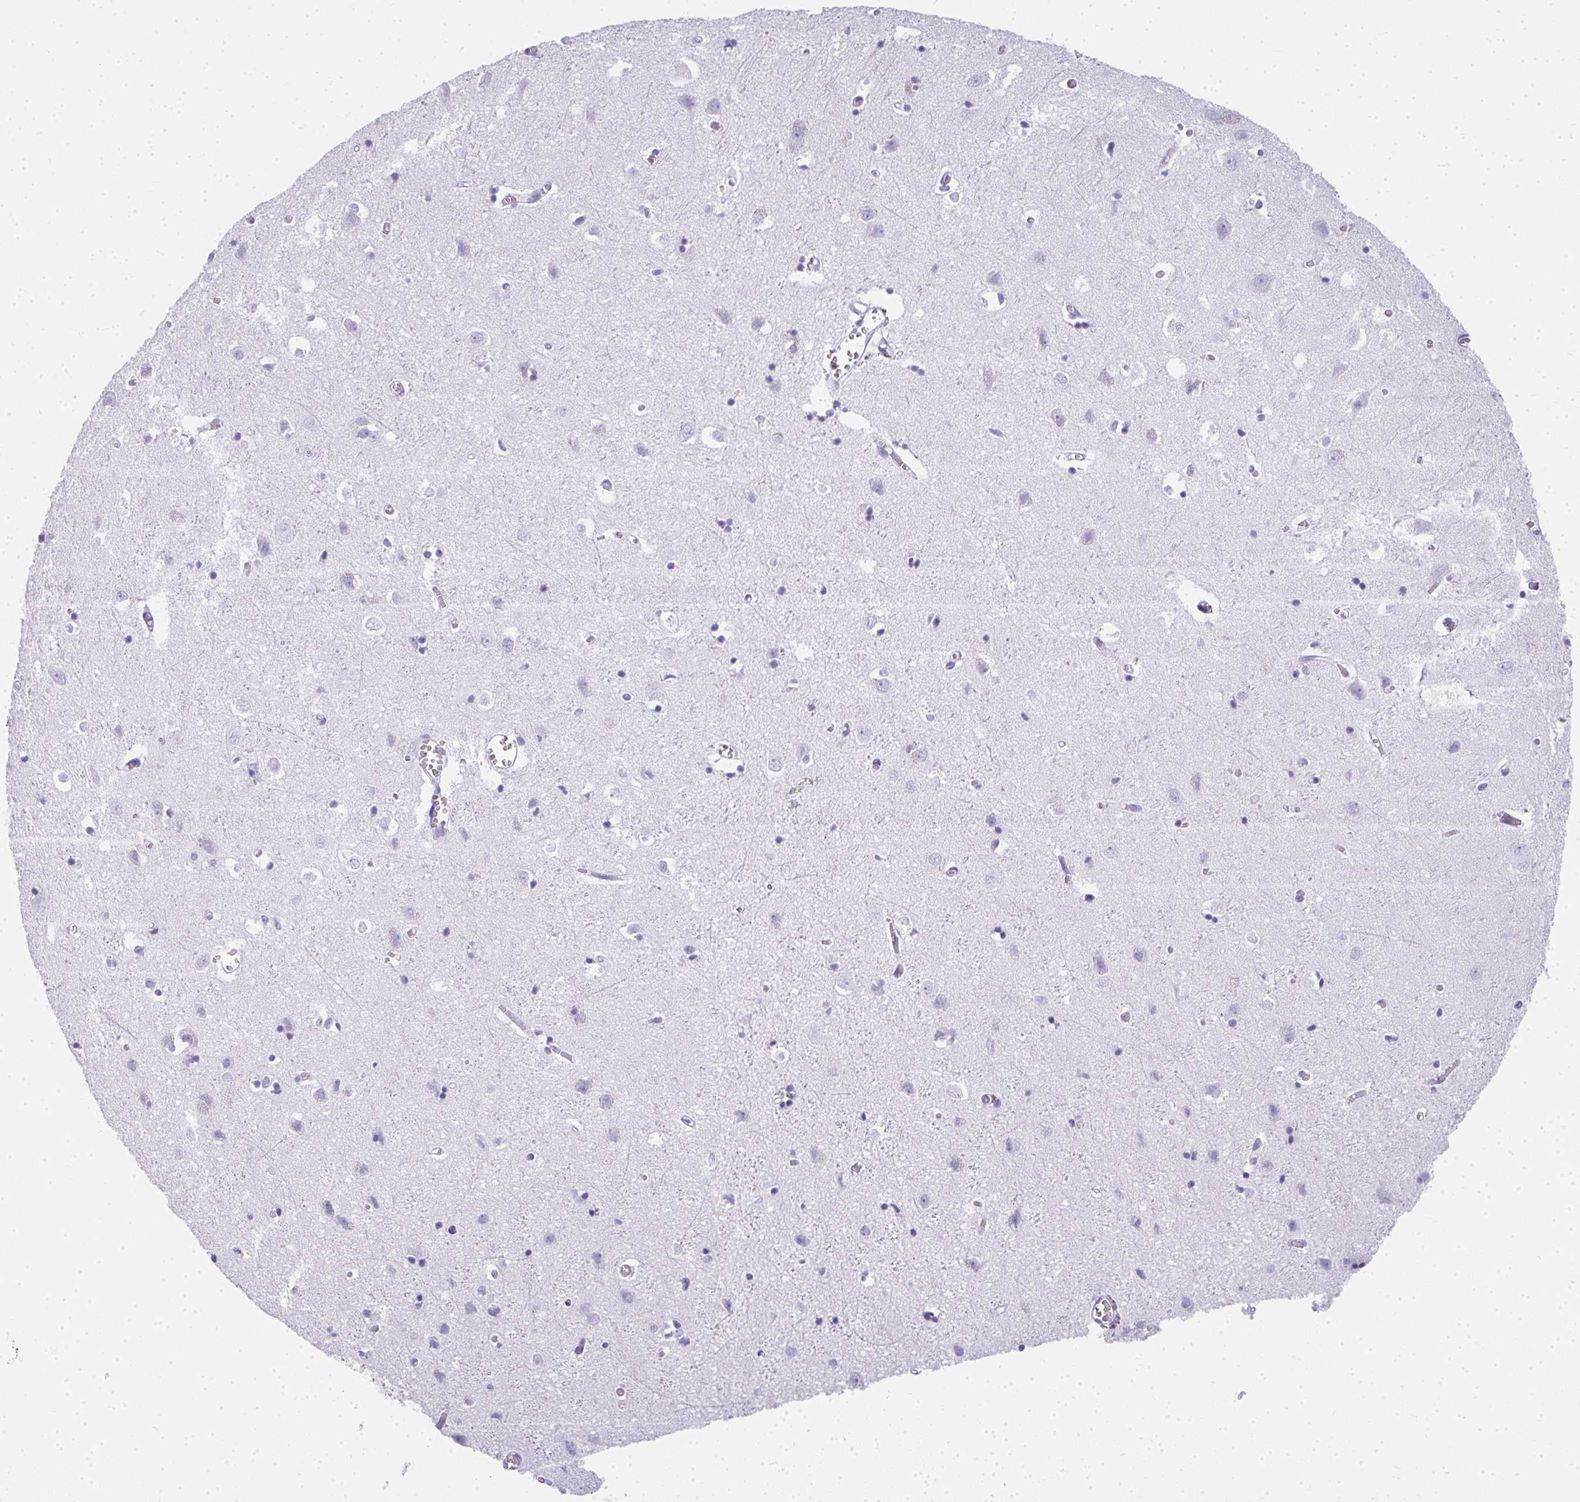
{"staining": {"intensity": "negative", "quantity": "none", "location": "none"}, "tissue": "cerebral cortex", "cell_type": "Endothelial cells", "image_type": "normal", "snomed": [{"axis": "morphology", "description": "Normal tissue, NOS"}, {"axis": "topography", "description": "Cerebral cortex"}], "caption": "The micrograph exhibits no significant expression in endothelial cells of cerebral cortex.", "gene": "ZSWIM3", "patient": {"sex": "male", "age": 70}}